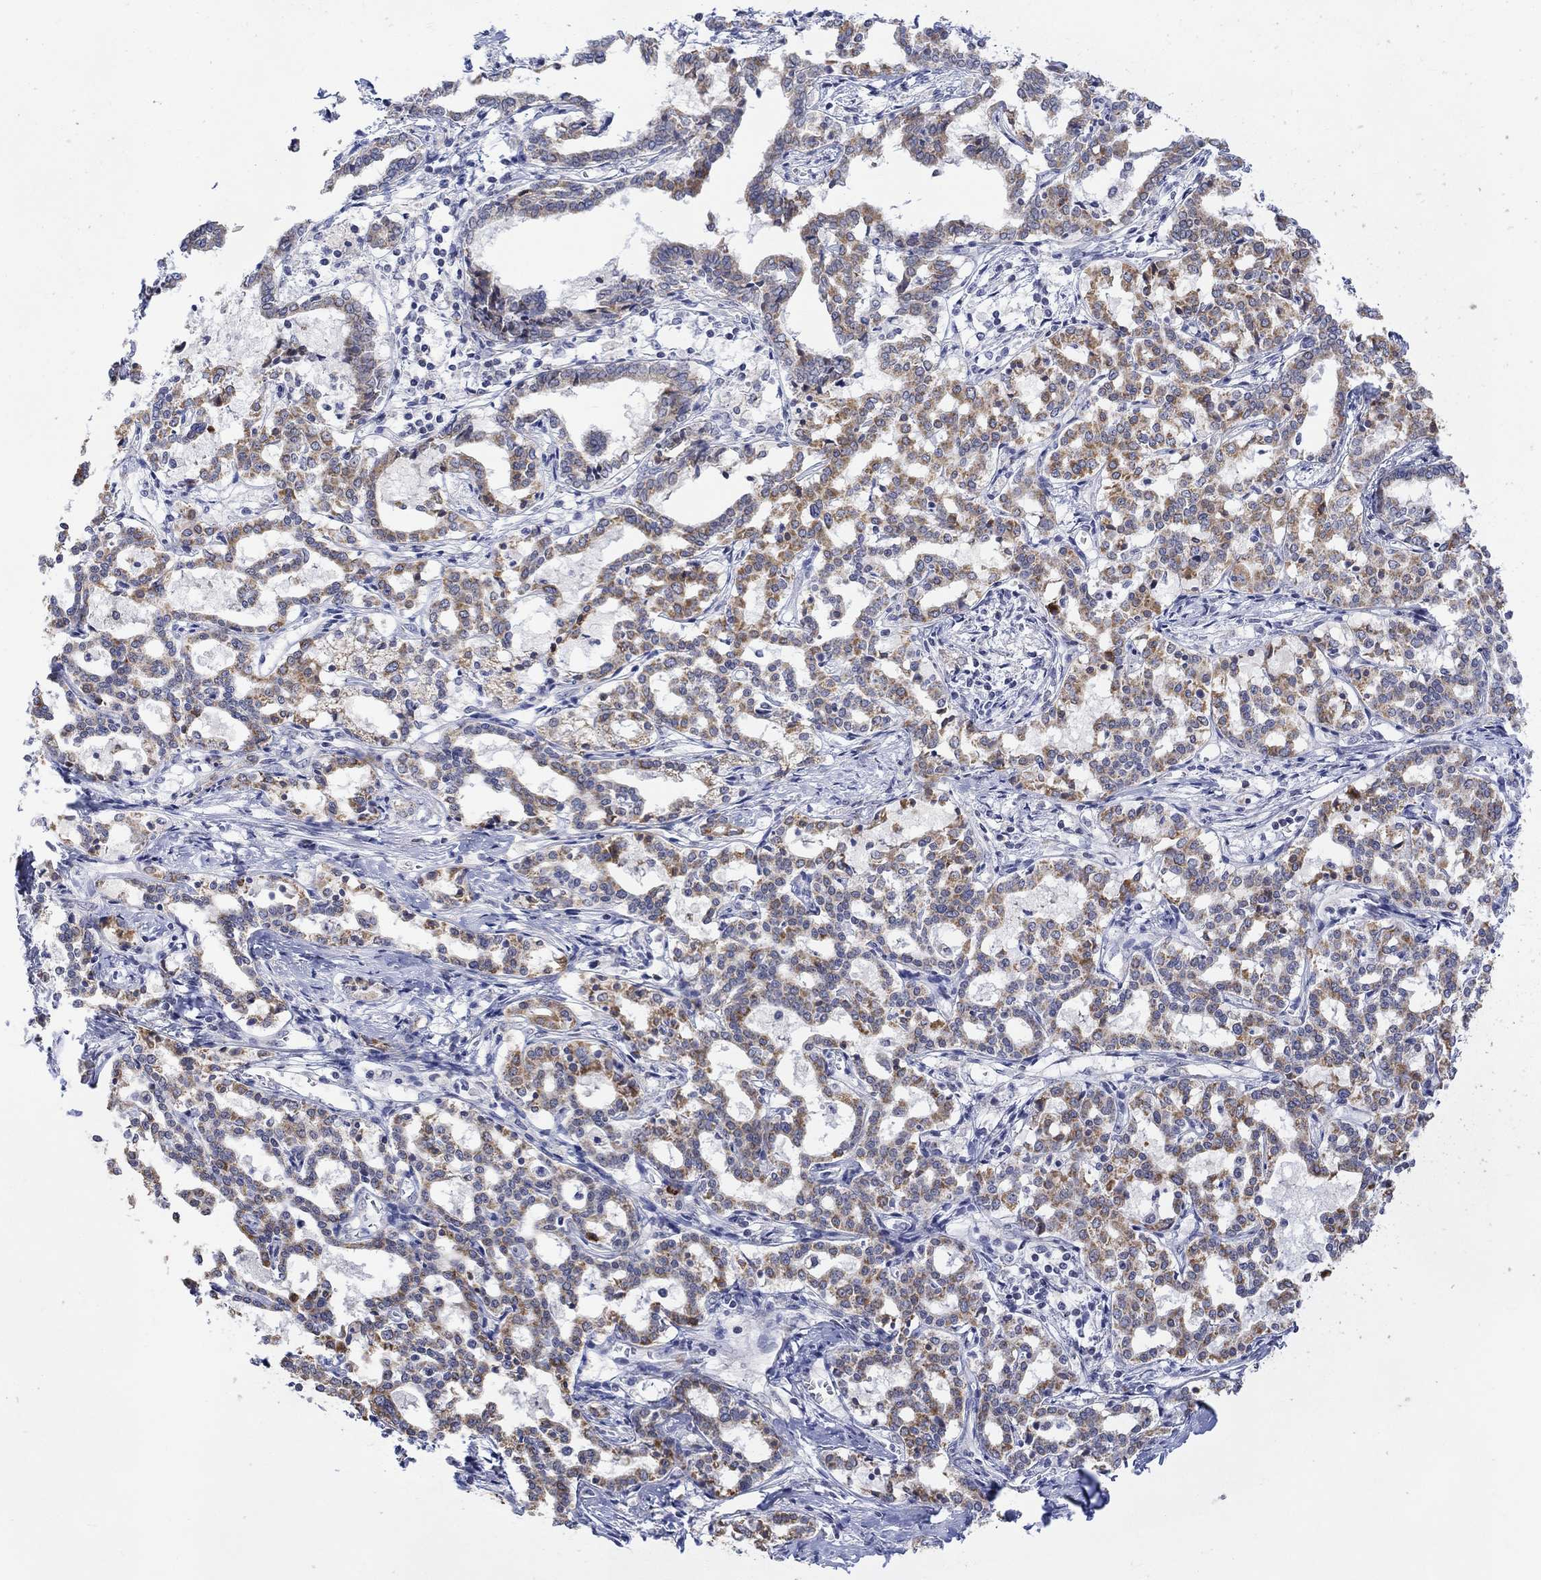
{"staining": {"intensity": "moderate", "quantity": "25%-75%", "location": "cytoplasmic/membranous"}, "tissue": "liver cancer", "cell_type": "Tumor cells", "image_type": "cancer", "snomed": [{"axis": "morphology", "description": "Cholangiocarcinoma"}, {"axis": "topography", "description": "Liver"}], "caption": "A micrograph of liver cancer stained for a protein reveals moderate cytoplasmic/membranous brown staining in tumor cells.", "gene": "SLC48A1", "patient": {"sex": "female", "age": 47}}